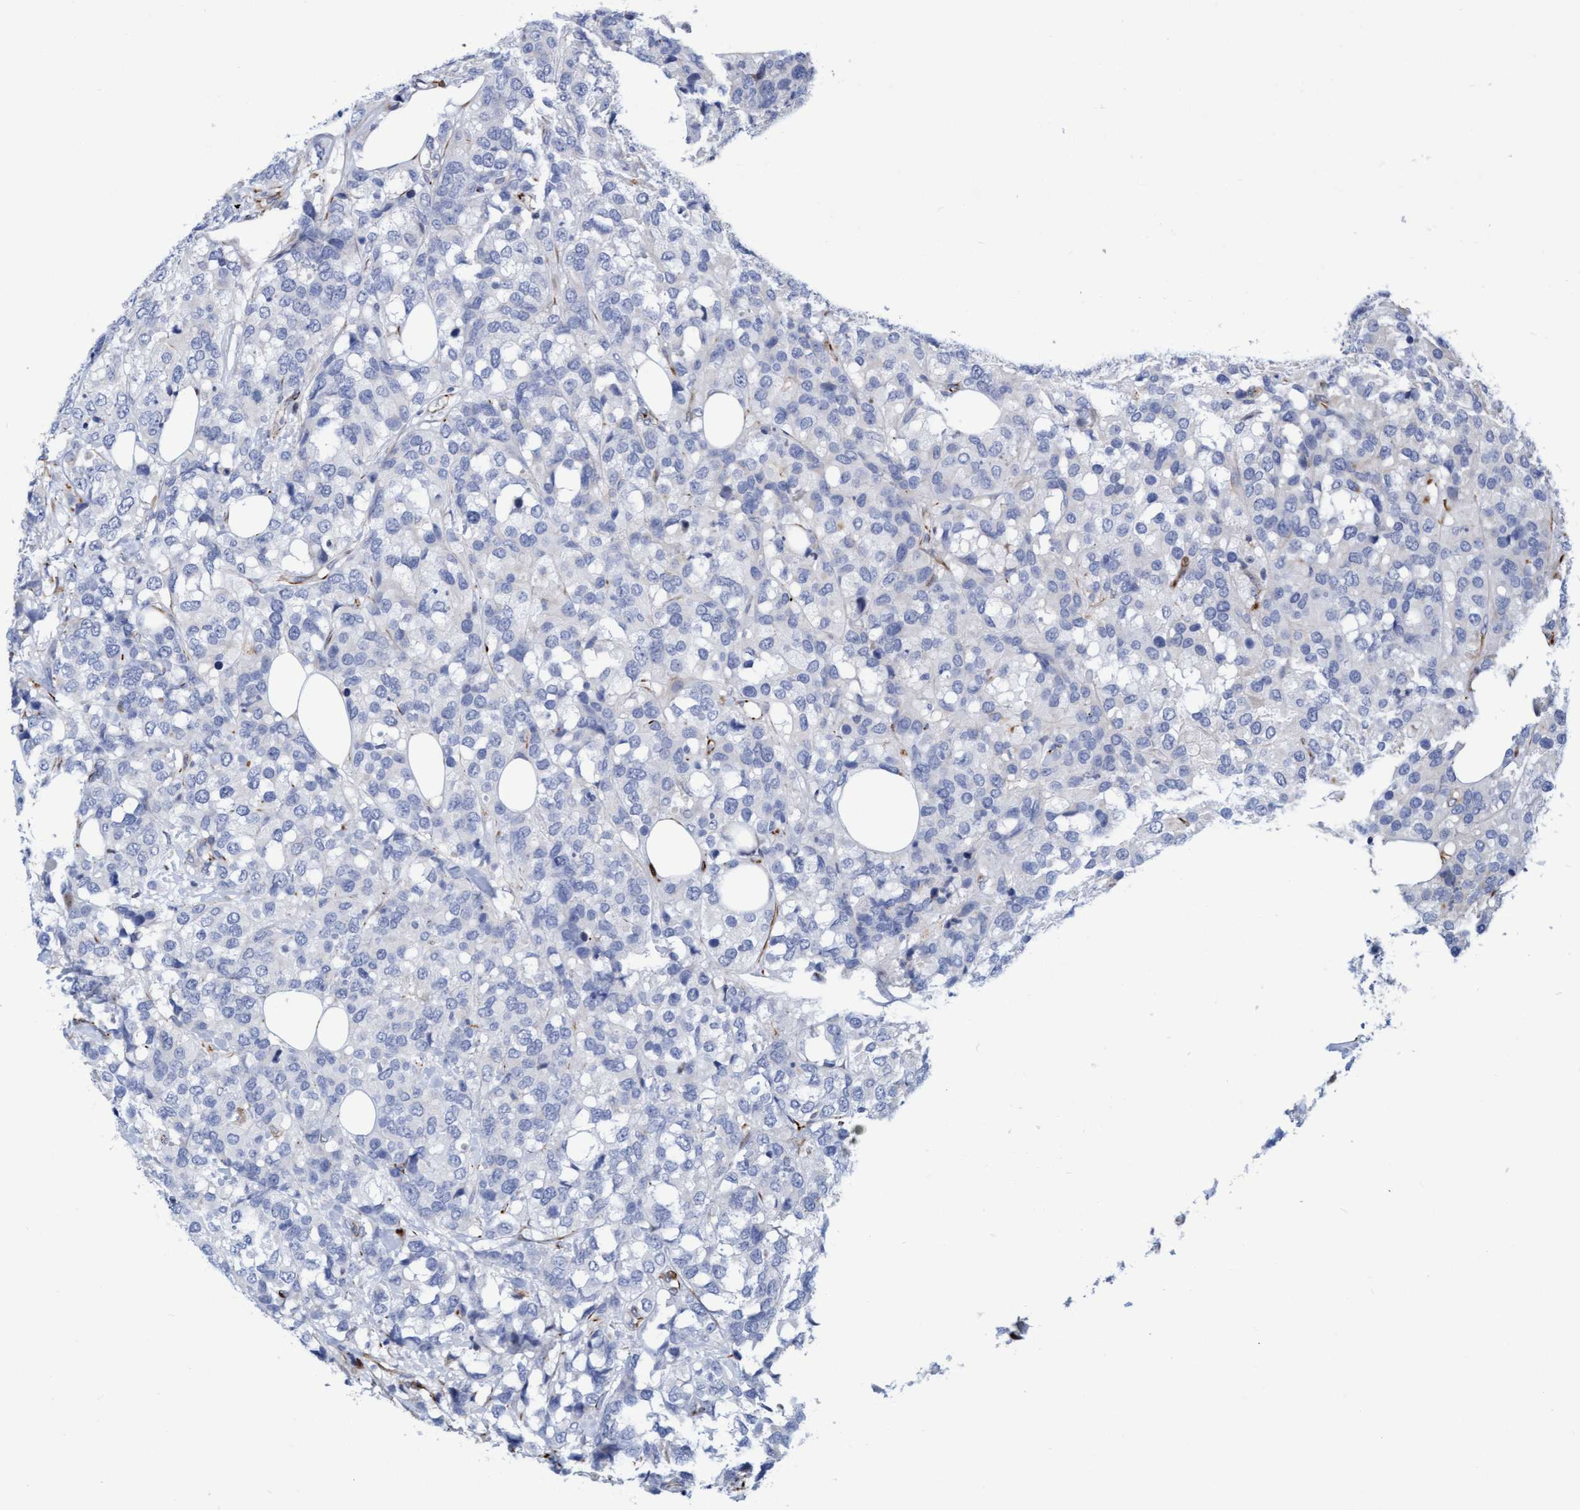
{"staining": {"intensity": "negative", "quantity": "none", "location": "none"}, "tissue": "breast cancer", "cell_type": "Tumor cells", "image_type": "cancer", "snomed": [{"axis": "morphology", "description": "Lobular carcinoma"}, {"axis": "topography", "description": "Breast"}], "caption": "This image is of breast cancer (lobular carcinoma) stained with IHC to label a protein in brown with the nuclei are counter-stained blue. There is no staining in tumor cells.", "gene": "POLG2", "patient": {"sex": "female", "age": 59}}